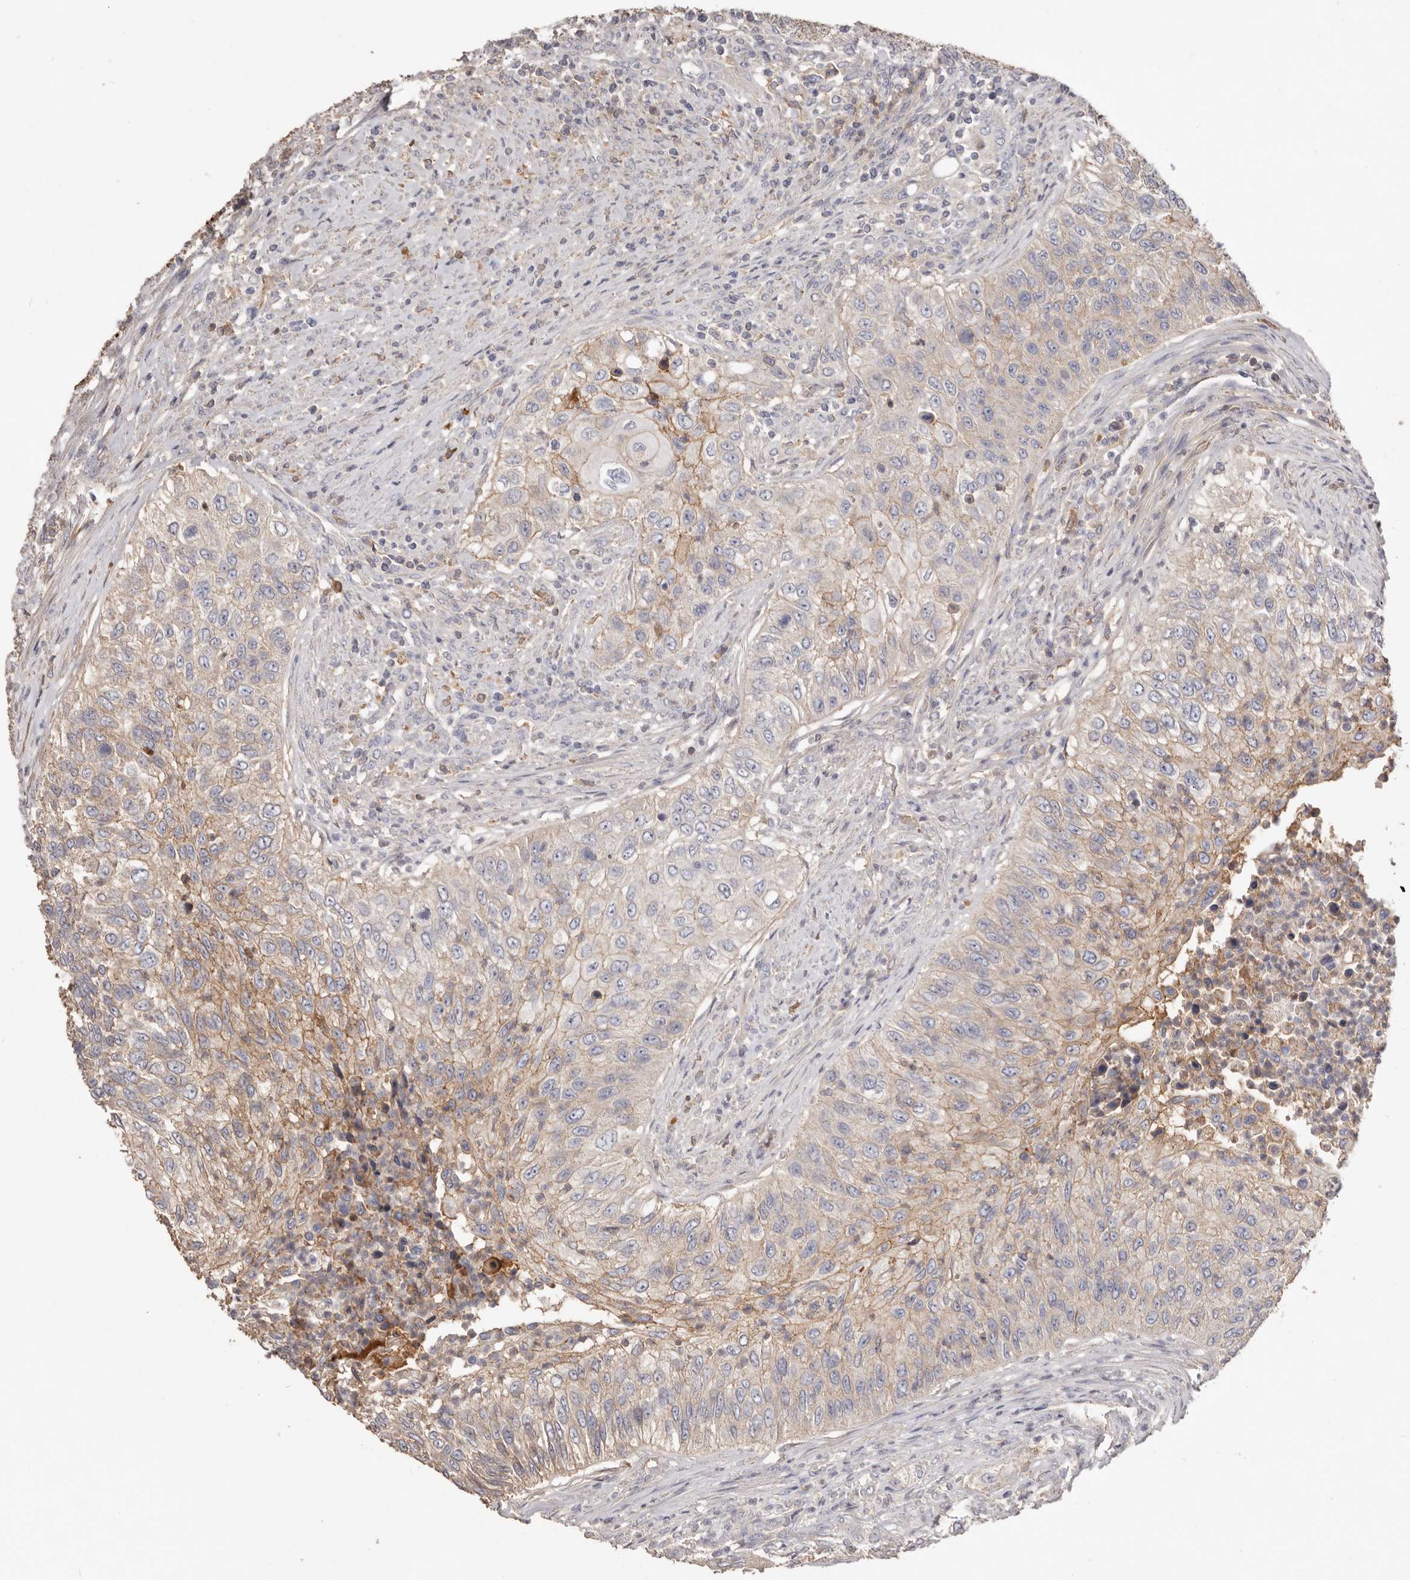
{"staining": {"intensity": "weak", "quantity": ">75%", "location": "cytoplasmic/membranous"}, "tissue": "urothelial cancer", "cell_type": "Tumor cells", "image_type": "cancer", "snomed": [{"axis": "morphology", "description": "Urothelial carcinoma, High grade"}, {"axis": "topography", "description": "Urinary bladder"}], "caption": "The immunohistochemical stain highlights weak cytoplasmic/membranous positivity in tumor cells of urothelial carcinoma (high-grade) tissue. Using DAB (3,3'-diaminobenzidine) (brown) and hematoxylin (blue) stains, captured at high magnification using brightfield microscopy.", "gene": "HCAR2", "patient": {"sex": "female", "age": 60}}